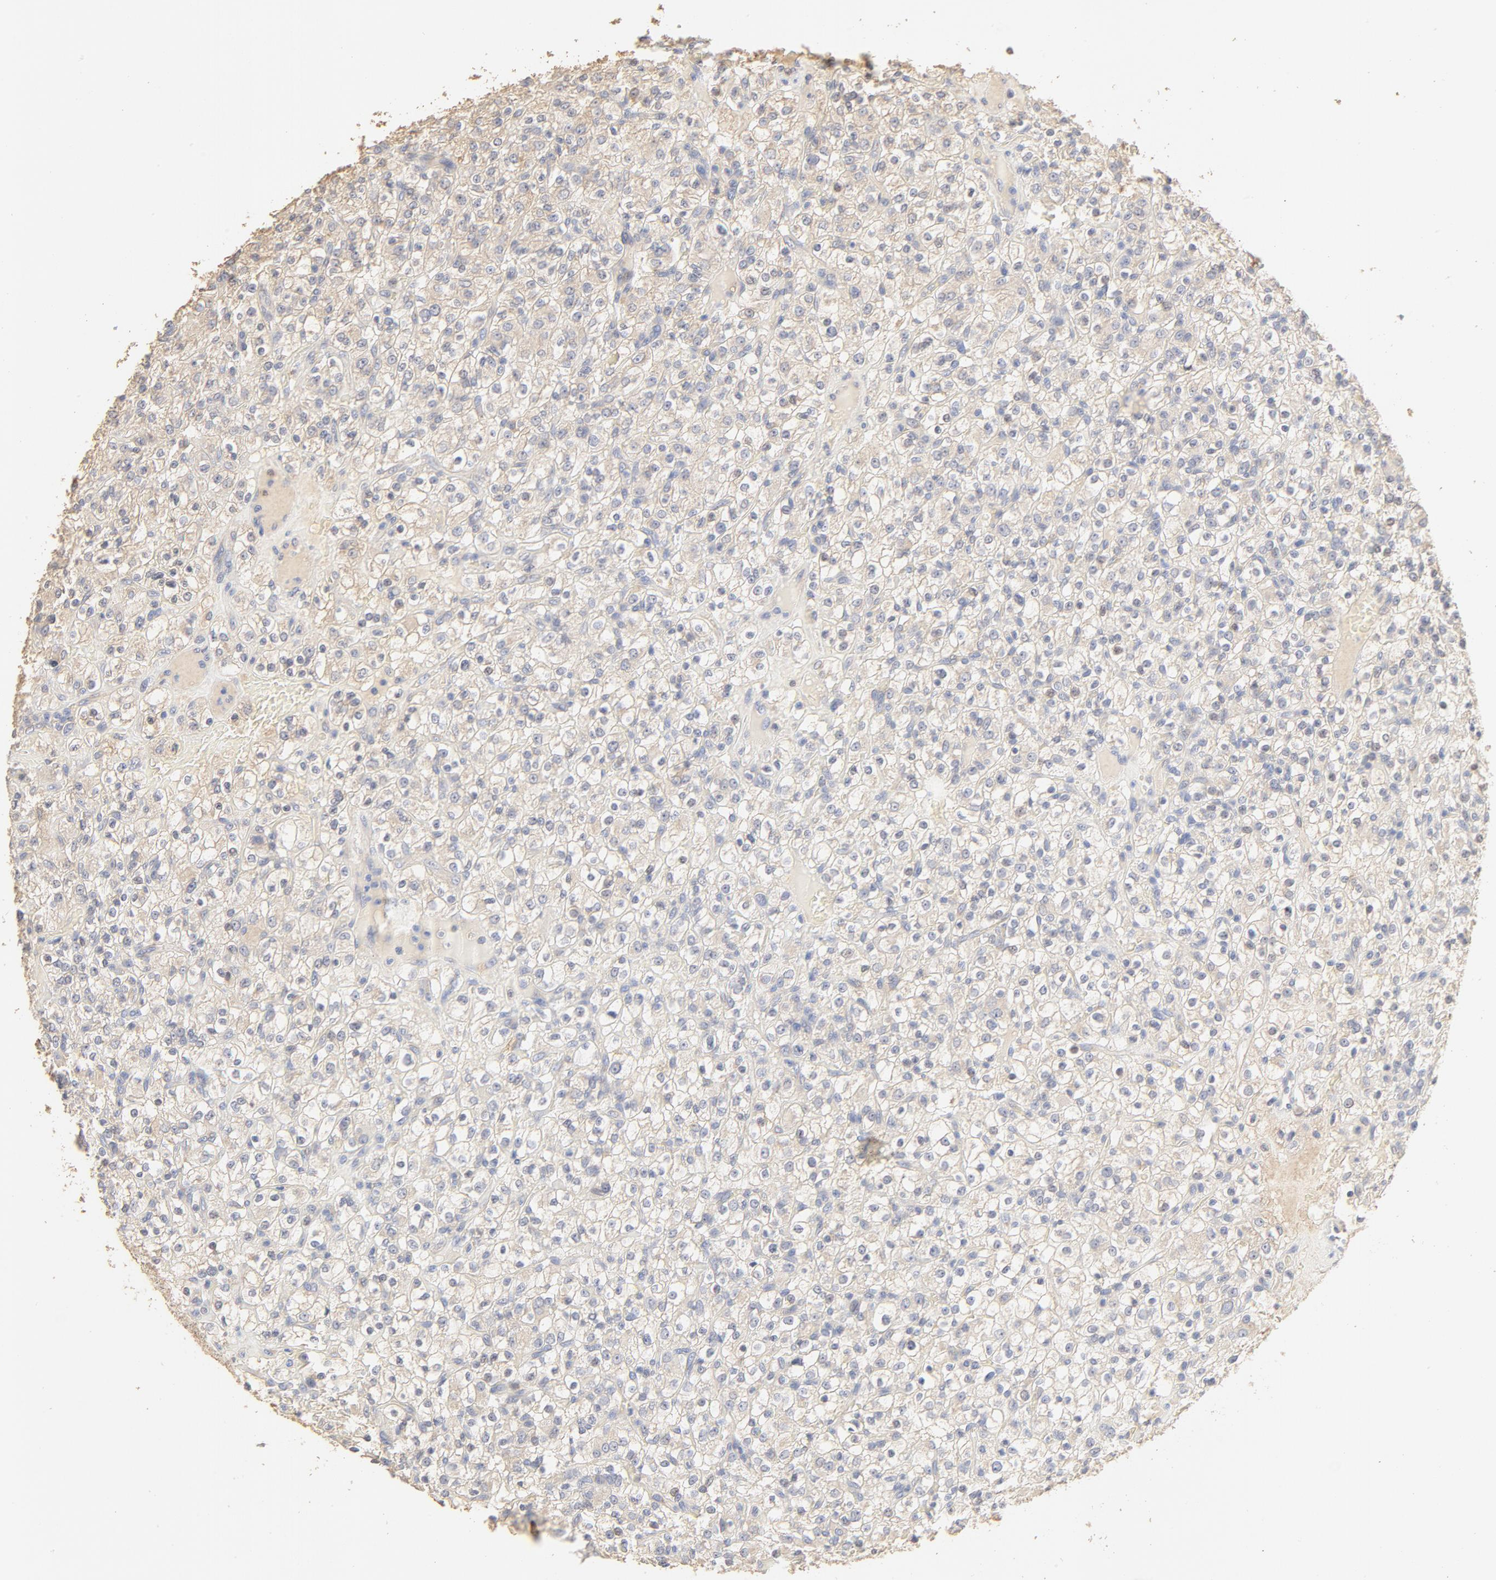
{"staining": {"intensity": "negative", "quantity": "none", "location": "none"}, "tissue": "renal cancer", "cell_type": "Tumor cells", "image_type": "cancer", "snomed": [{"axis": "morphology", "description": "Normal tissue, NOS"}, {"axis": "morphology", "description": "Adenocarcinoma, NOS"}, {"axis": "topography", "description": "Kidney"}], "caption": "The photomicrograph shows no staining of tumor cells in renal cancer. The staining was performed using DAB (3,3'-diaminobenzidine) to visualize the protein expression in brown, while the nuclei were stained in blue with hematoxylin (Magnification: 20x).", "gene": "FCGBP", "patient": {"sex": "female", "age": 72}}